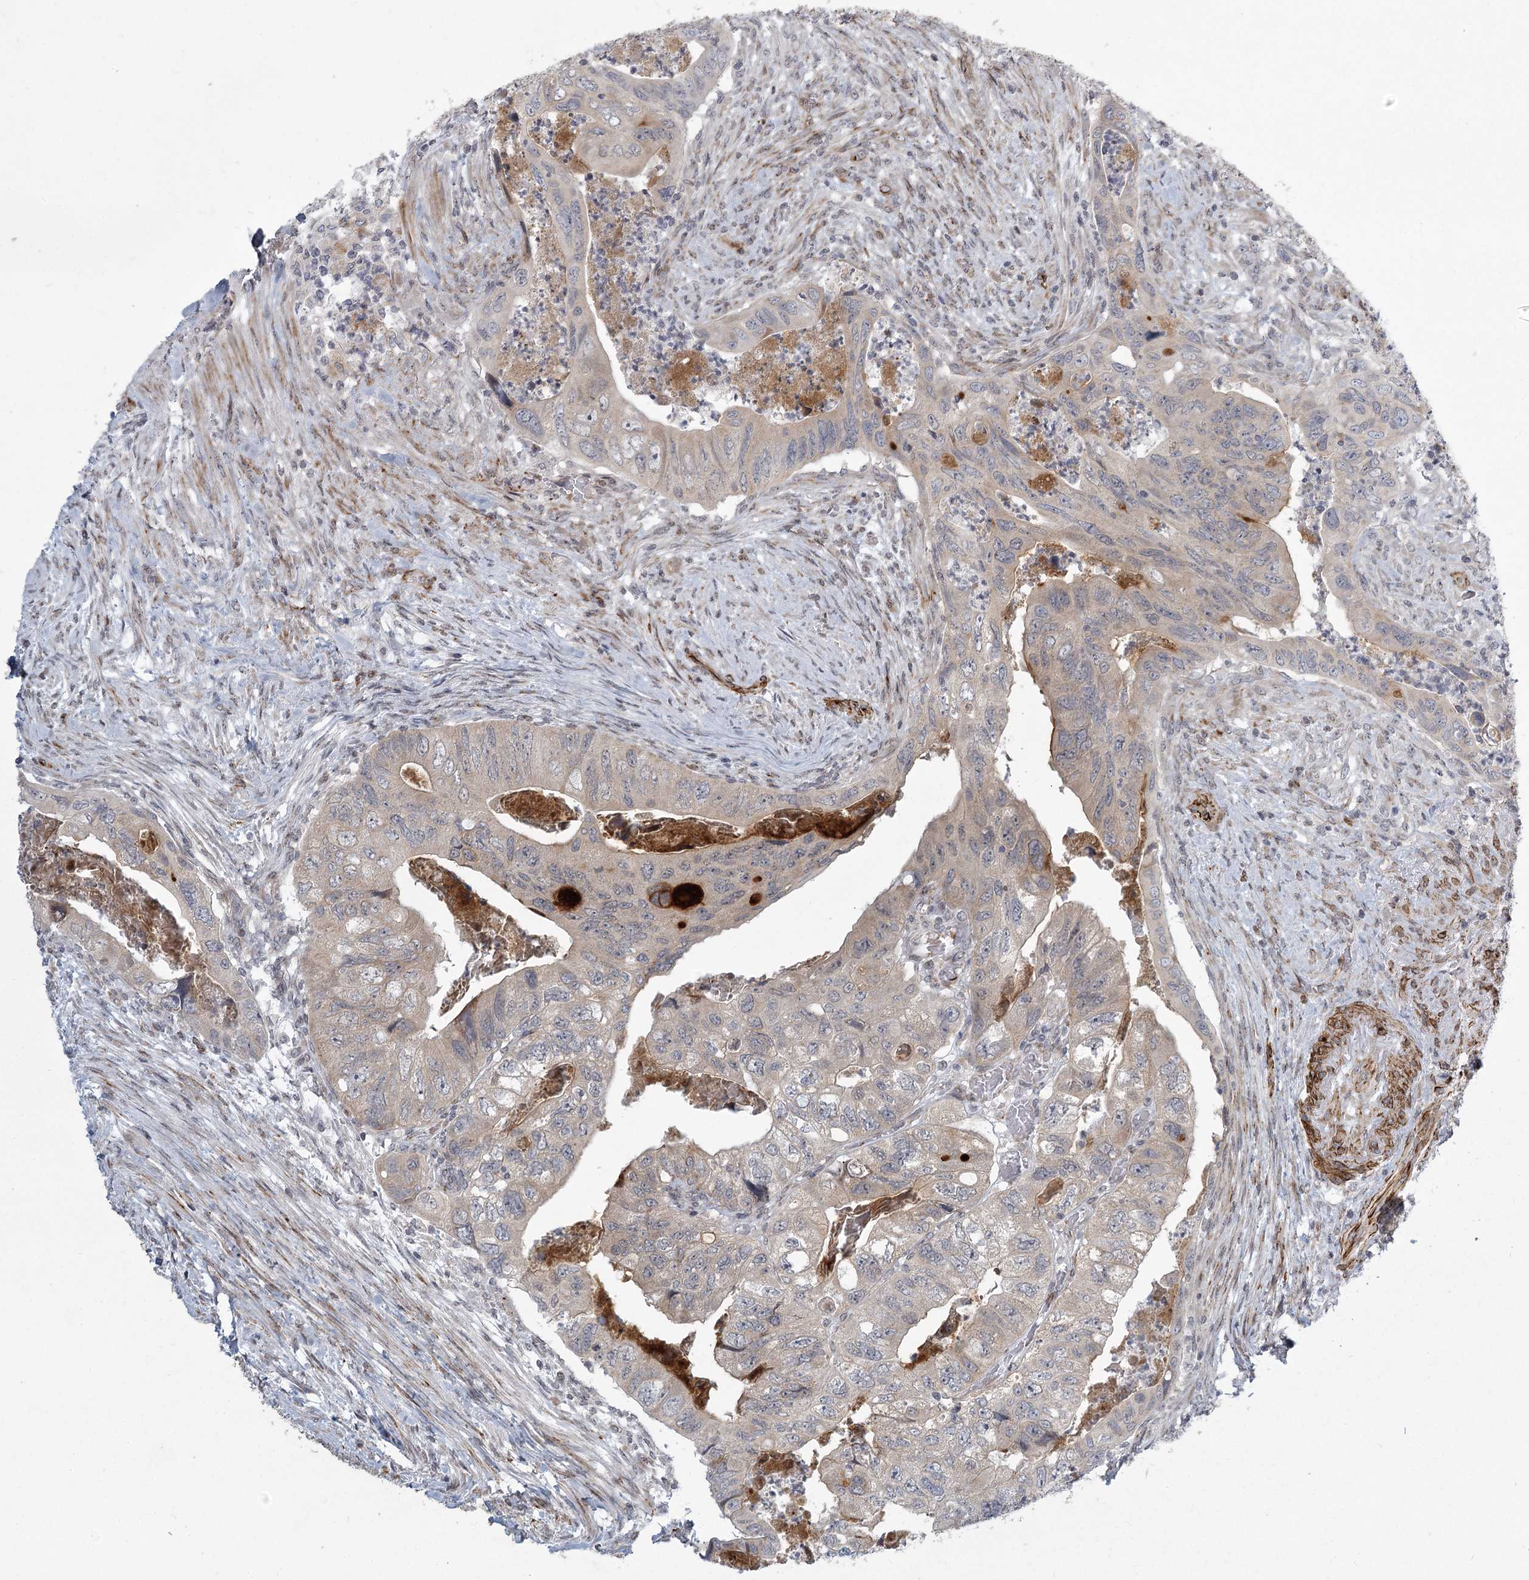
{"staining": {"intensity": "weak", "quantity": "<25%", "location": "cytoplasmic/membranous"}, "tissue": "colorectal cancer", "cell_type": "Tumor cells", "image_type": "cancer", "snomed": [{"axis": "morphology", "description": "Adenocarcinoma, NOS"}, {"axis": "topography", "description": "Rectum"}], "caption": "This photomicrograph is of colorectal cancer stained with immunohistochemistry to label a protein in brown with the nuclei are counter-stained blue. There is no staining in tumor cells. The staining is performed using DAB brown chromogen with nuclei counter-stained in using hematoxylin.", "gene": "MEPE", "patient": {"sex": "male", "age": 63}}